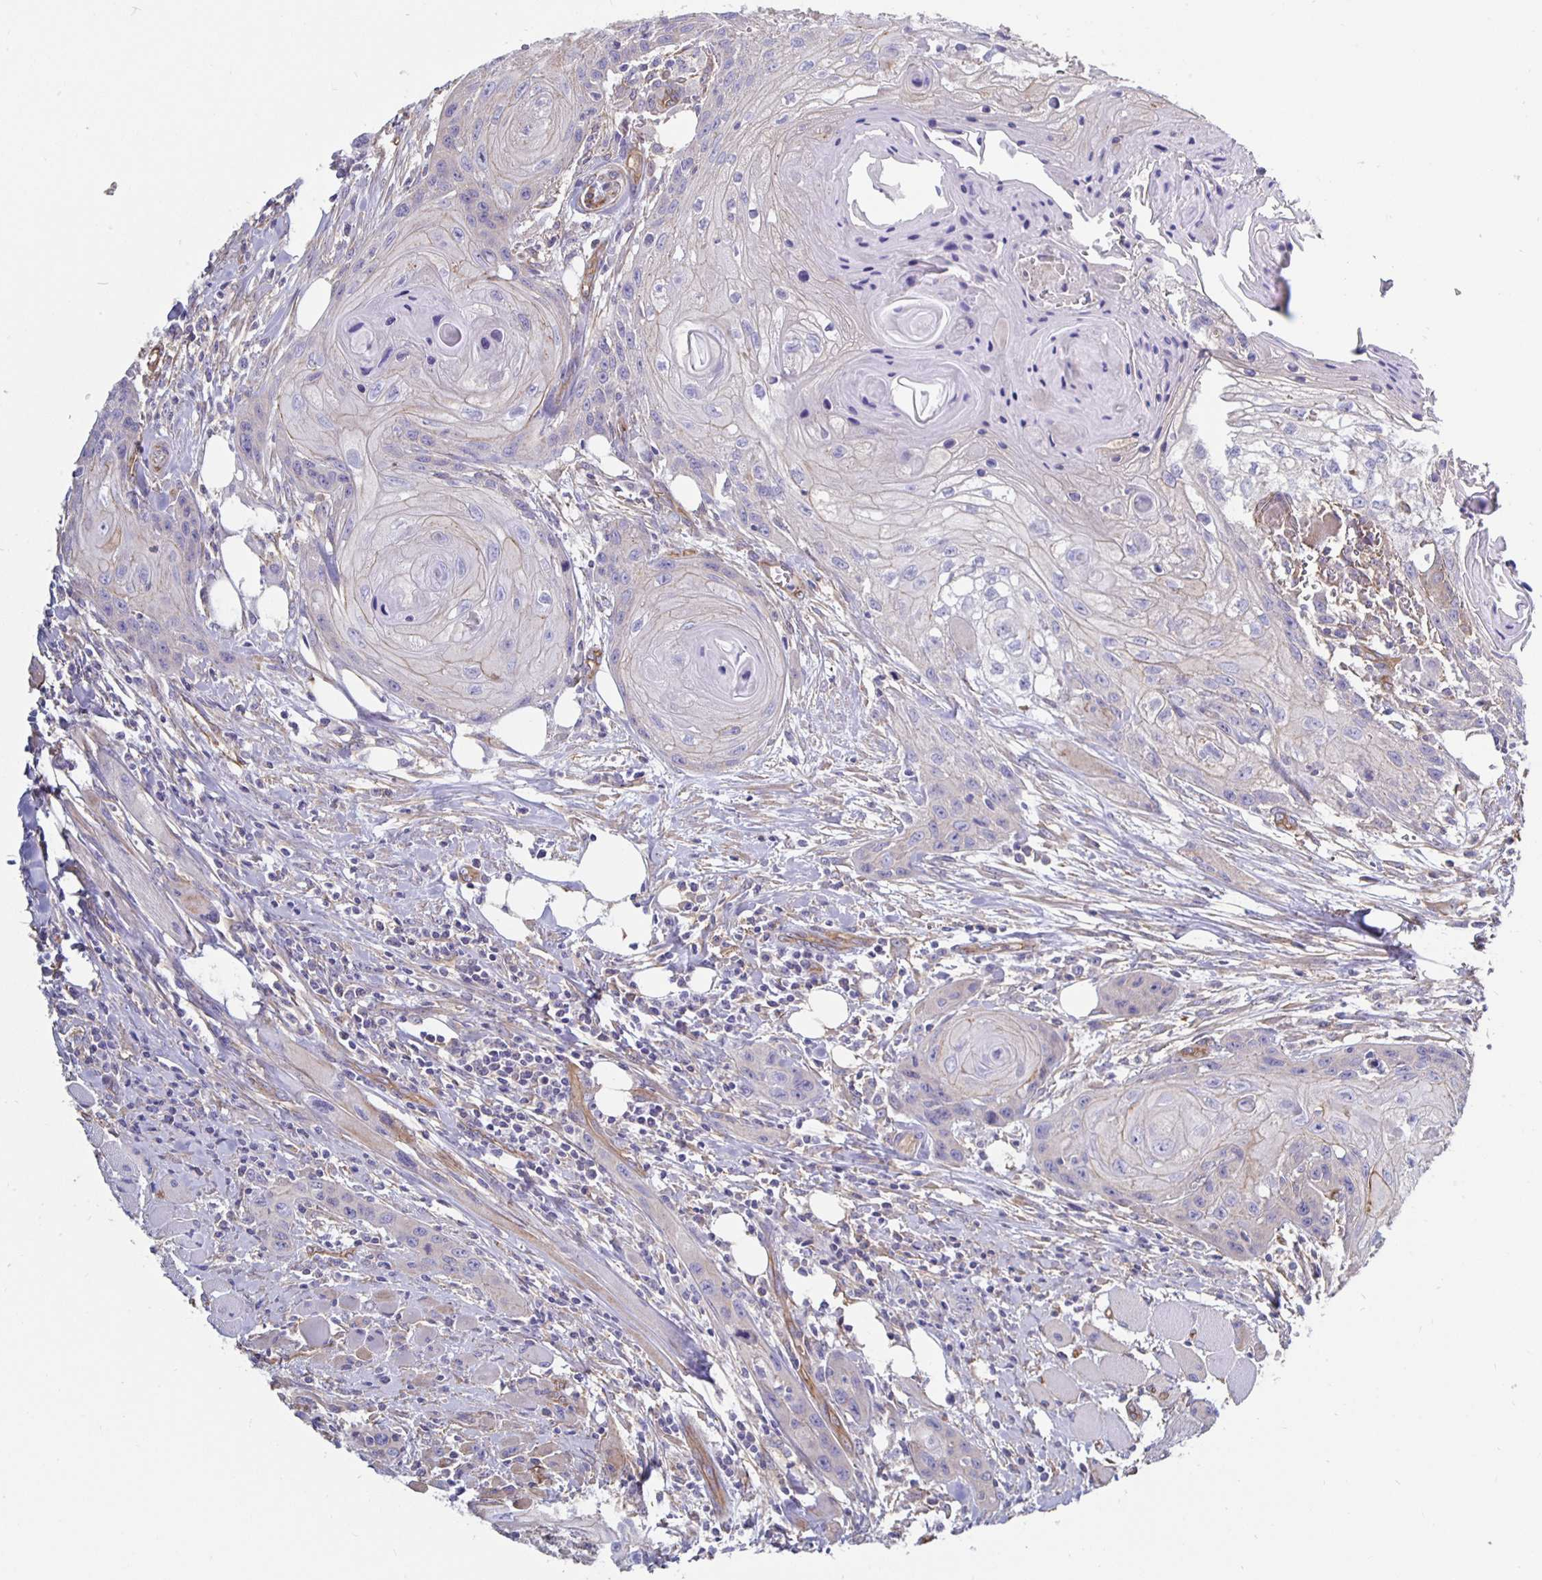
{"staining": {"intensity": "negative", "quantity": "none", "location": "none"}, "tissue": "head and neck cancer", "cell_type": "Tumor cells", "image_type": "cancer", "snomed": [{"axis": "morphology", "description": "Squamous cell carcinoma, NOS"}, {"axis": "topography", "description": "Oral tissue"}, {"axis": "topography", "description": "Head-Neck"}], "caption": "Immunohistochemical staining of human head and neck cancer displays no significant positivity in tumor cells.", "gene": "ARHGEF39", "patient": {"sex": "male", "age": 58}}